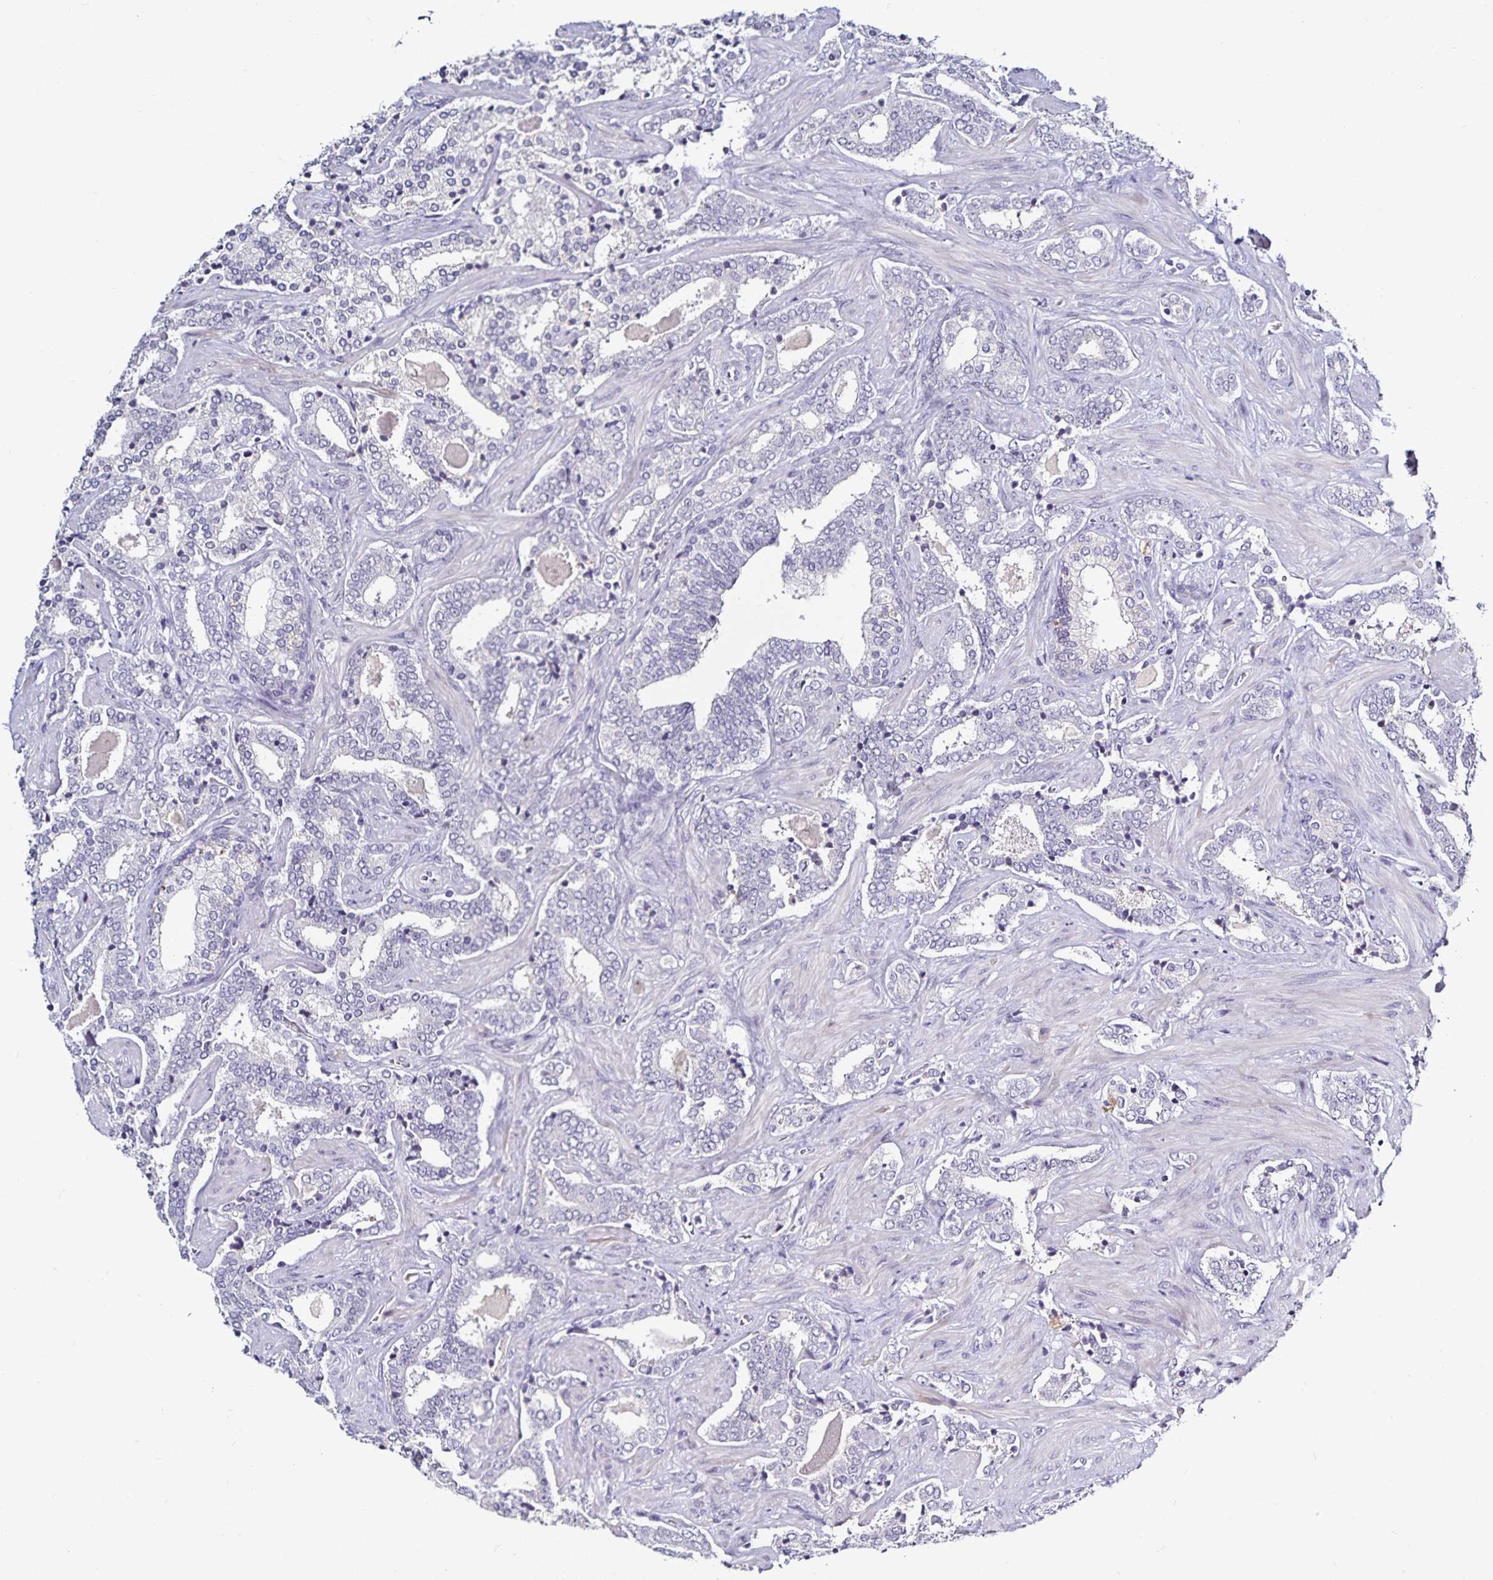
{"staining": {"intensity": "negative", "quantity": "none", "location": "none"}, "tissue": "prostate cancer", "cell_type": "Tumor cells", "image_type": "cancer", "snomed": [{"axis": "morphology", "description": "Adenocarcinoma, High grade"}, {"axis": "topography", "description": "Prostate"}], "caption": "DAB immunohistochemical staining of adenocarcinoma (high-grade) (prostate) shows no significant positivity in tumor cells.", "gene": "TTR", "patient": {"sex": "male", "age": 60}}